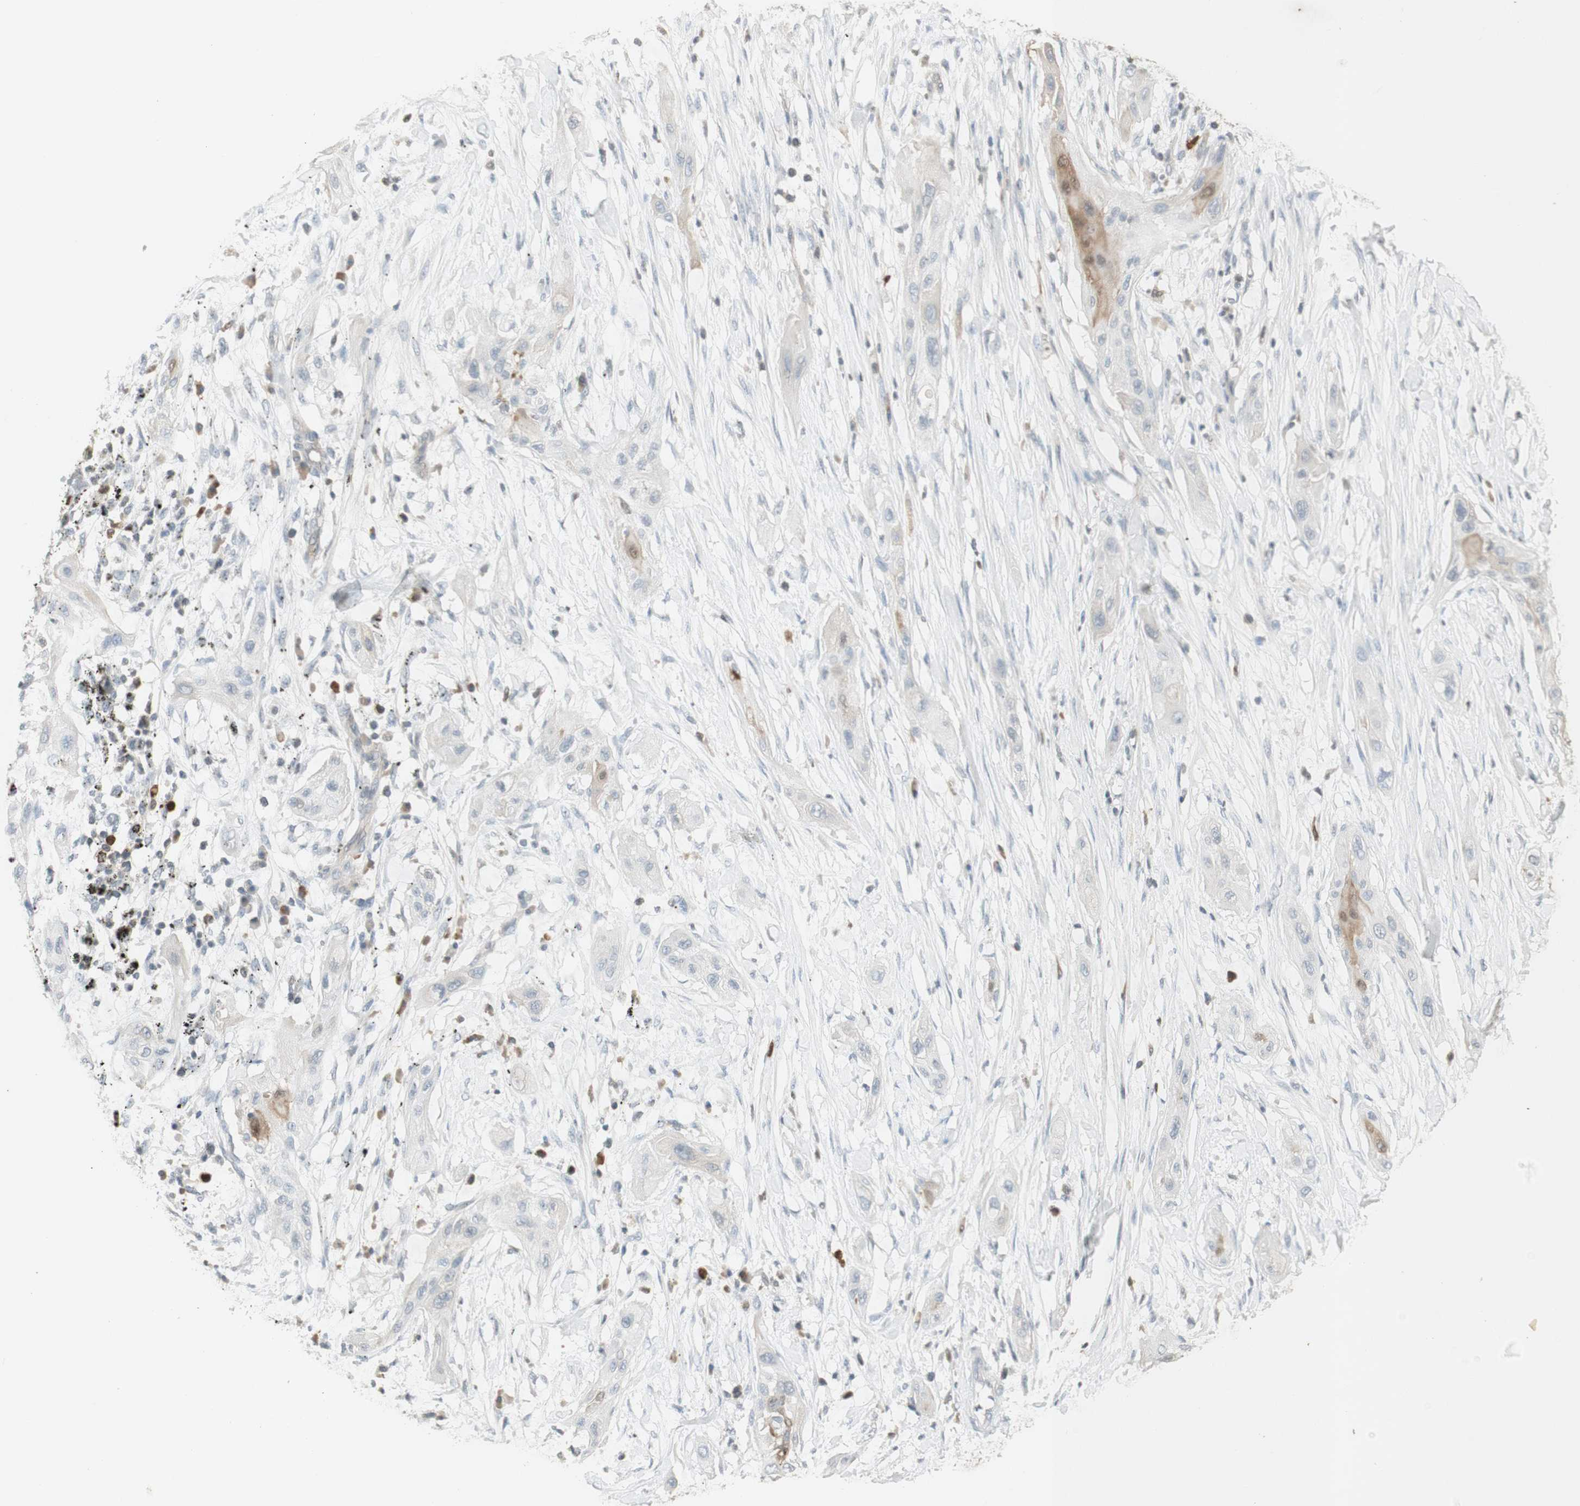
{"staining": {"intensity": "moderate", "quantity": "<25%", "location": "cytoplasmic/membranous,nuclear"}, "tissue": "lung cancer", "cell_type": "Tumor cells", "image_type": "cancer", "snomed": [{"axis": "morphology", "description": "Squamous cell carcinoma, NOS"}, {"axis": "topography", "description": "Lung"}], "caption": "The photomicrograph exhibits immunohistochemical staining of lung cancer (squamous cell carcinoma). There is moderate cytoplasmic/membranous and nuclear positivity is identified in approximately <25% of tumor cells.", "gene": "NID1", "patient": {"sex": "female", "age": 47}}